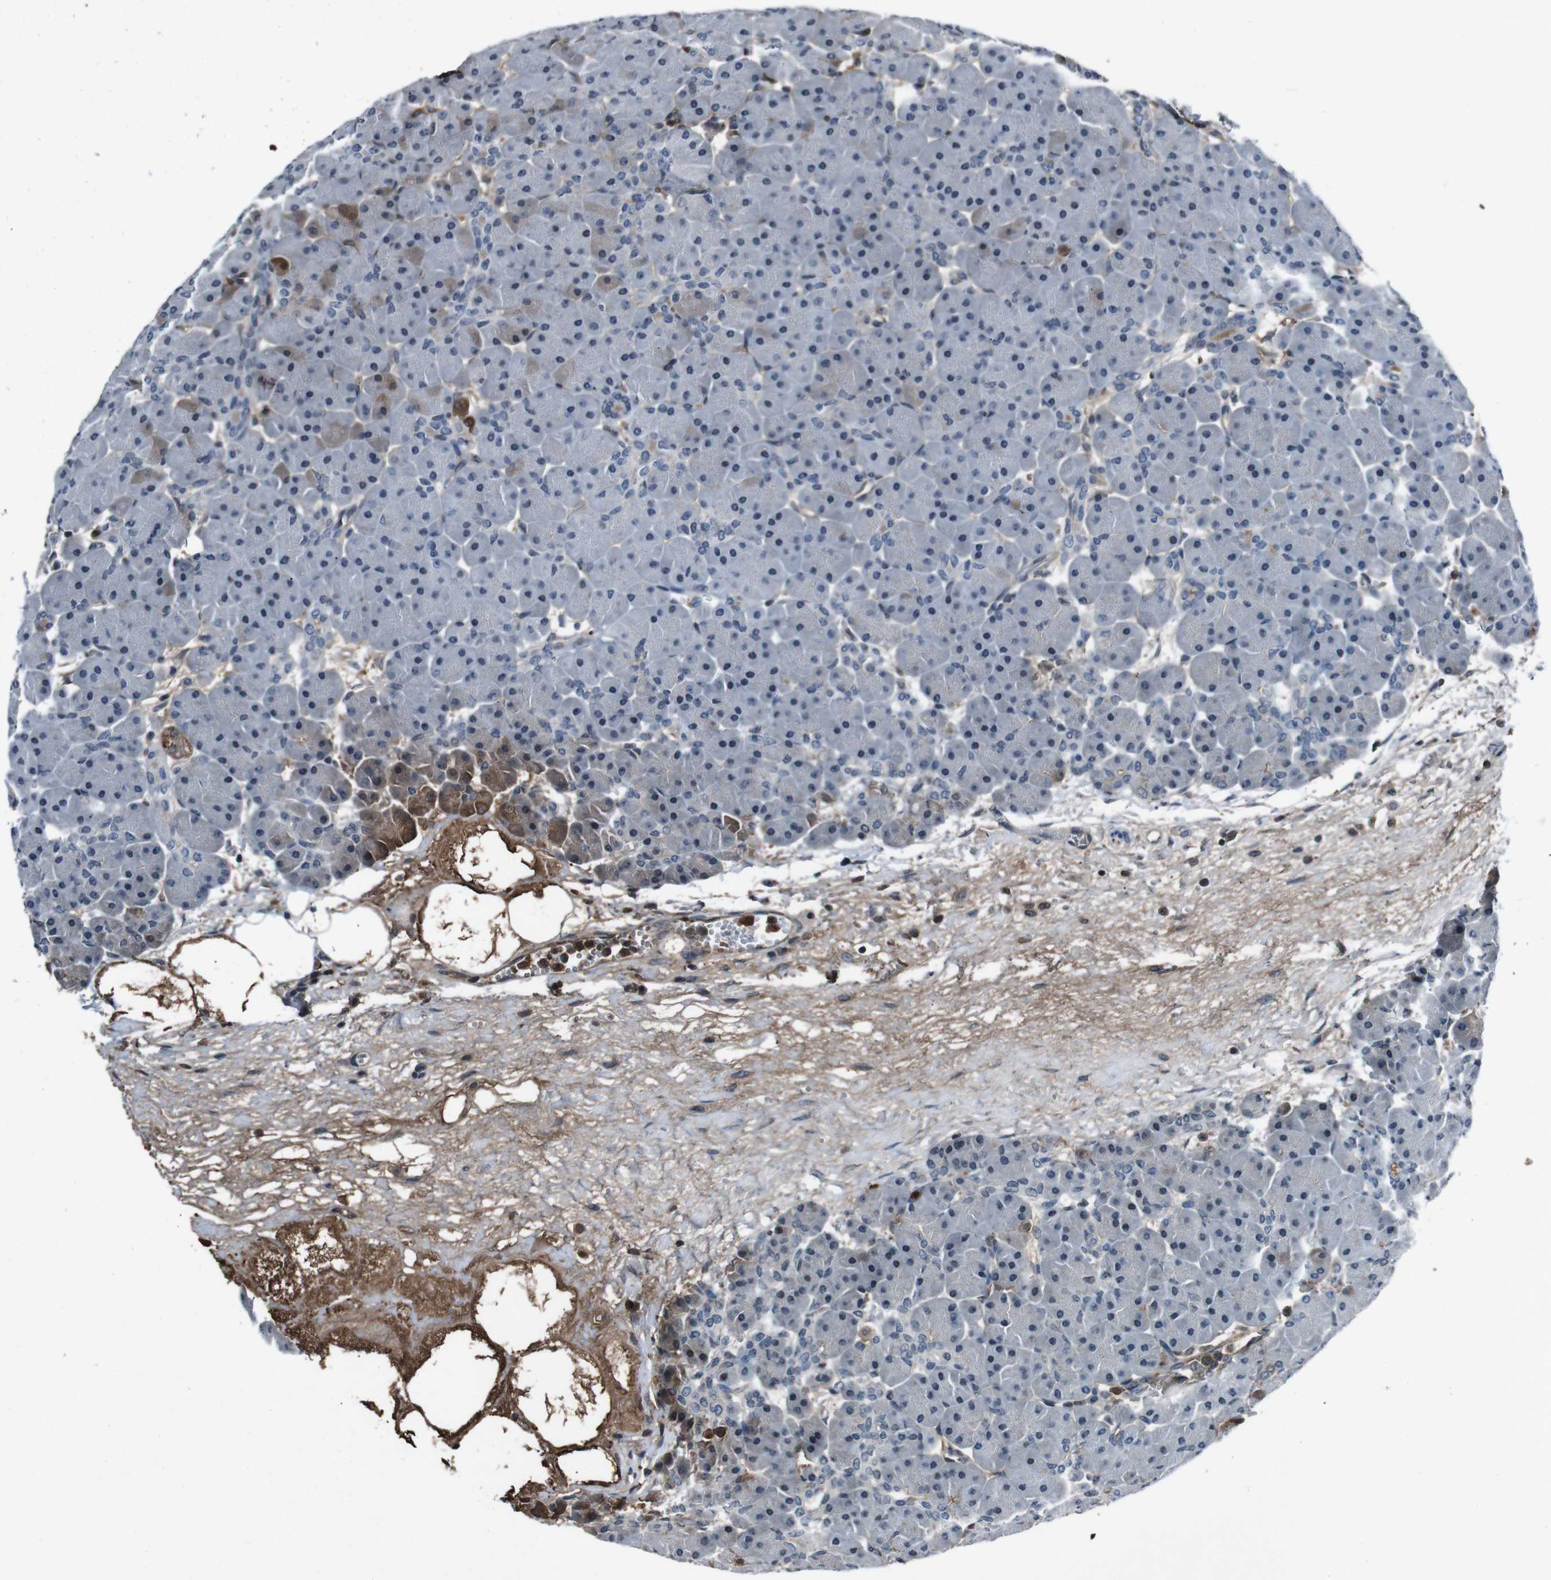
{"staining": {"intensity": "weak", "quantity": "<25%", "location": "cytoplasmic/membranous"}, "tissue": "pancreas", "cell_type": "Exocrine glandular cells", "image_type": "normal", "snomed": [{"axis": "morphology", "description": "Normal tissue, NOS"}, {"axis": "topography", "description": "Pancreas"}], "caption": "An IHC image of benign pancreas is shown. There is no staining in exocrine glandular cells of pancreas. Brightfield microscopy of immunohistochemistry (IHC) stained with DAB (3,3'-diaminobenzidine) (brown) and hematoxylin (blue), captured at high magnification.", "gene": "UGT1A6", "patient": {"sex": "male", "age": 66}}